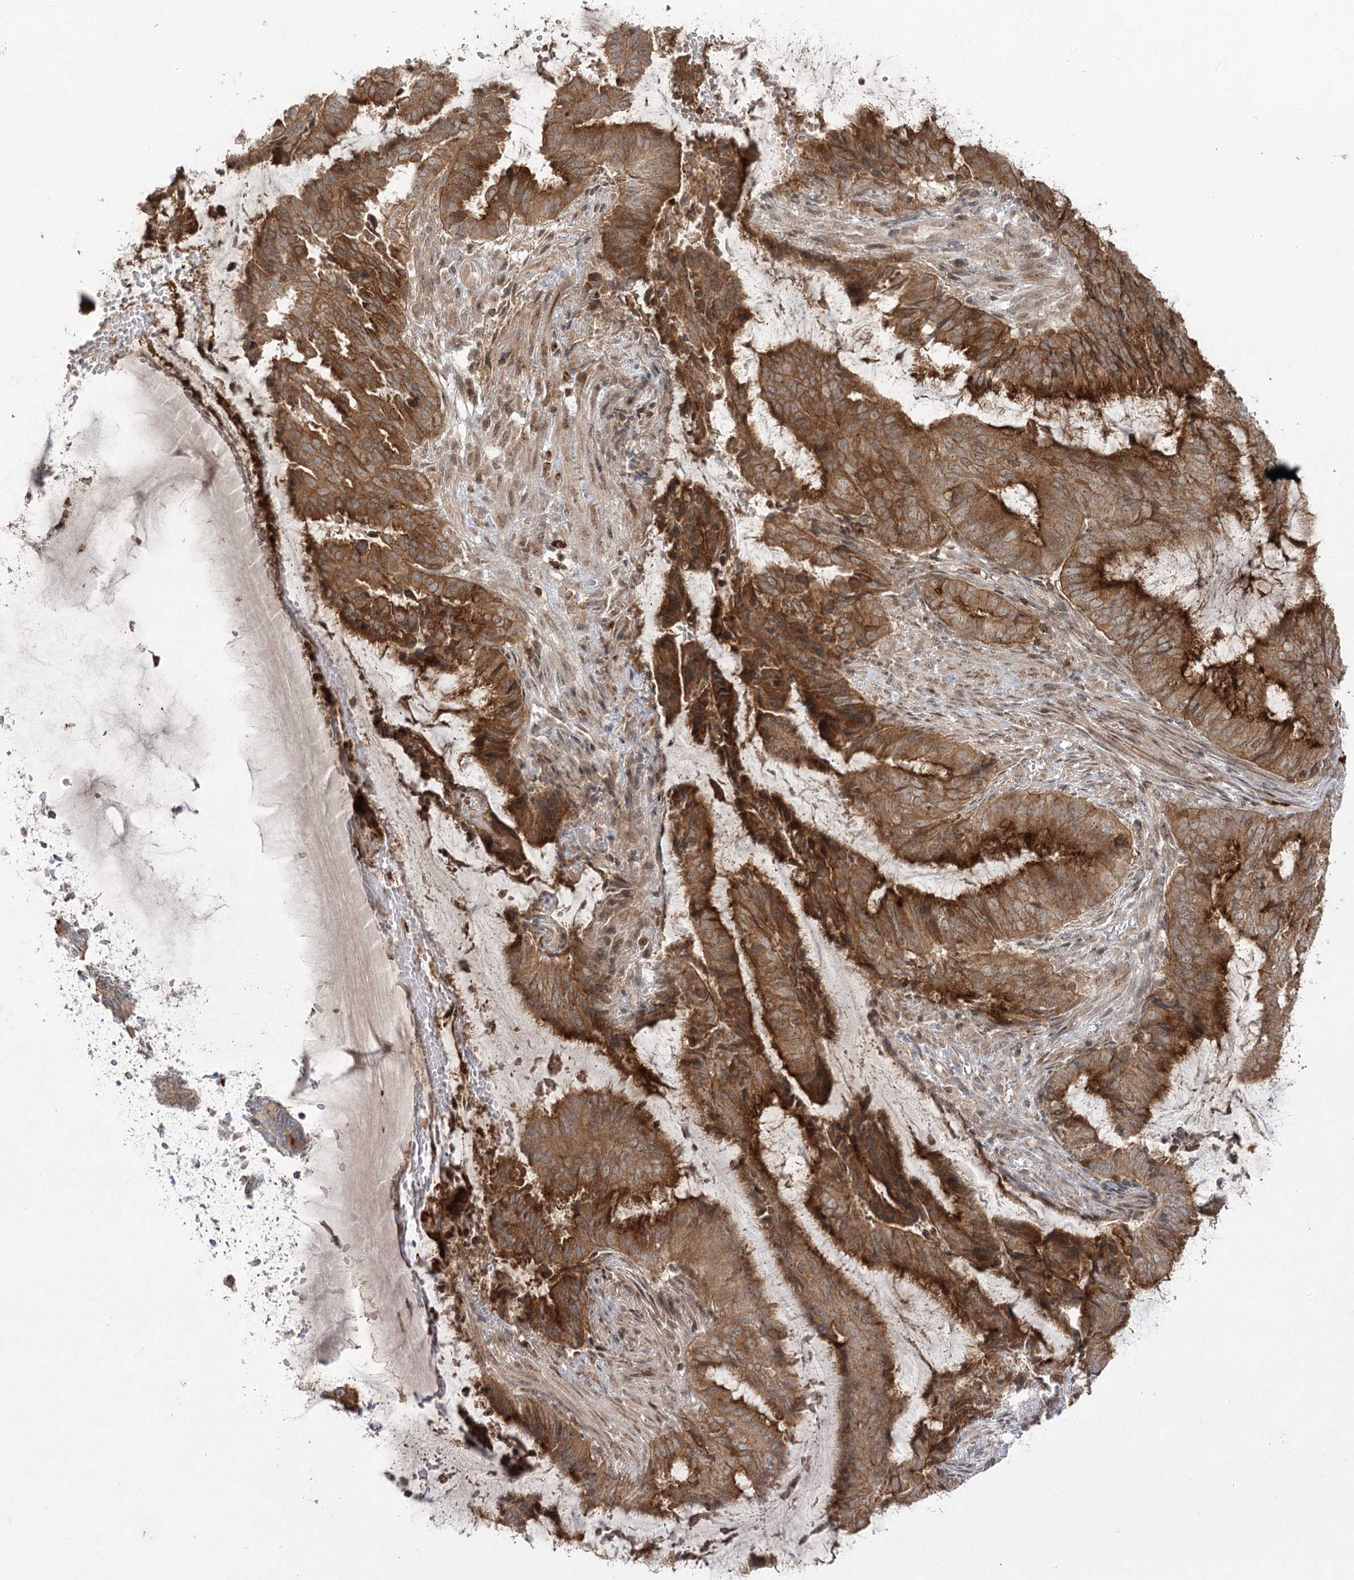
{"staining": {"intensity": "strong", "quantity": ">75%", "location": "cytoplasmic/membranous"}, "tissue": "endometrial cancer", "cell_type": "Tumor cells", "image_type": "cancer", "snomed": [{"axis": "morphology", "description": "Adenocarcinoma, NOS"}, {"axis": "topography", "description": "Endometrium"}], "caption": "Brown immunohistochemical staining in adenocarcinoma (endometrial) exhibits strong cytoplasmic/membranous positivity in approximately >75% of tumor cells.", "gene": "SYTL1", "patient": {"sex": "female", "age": 51}}